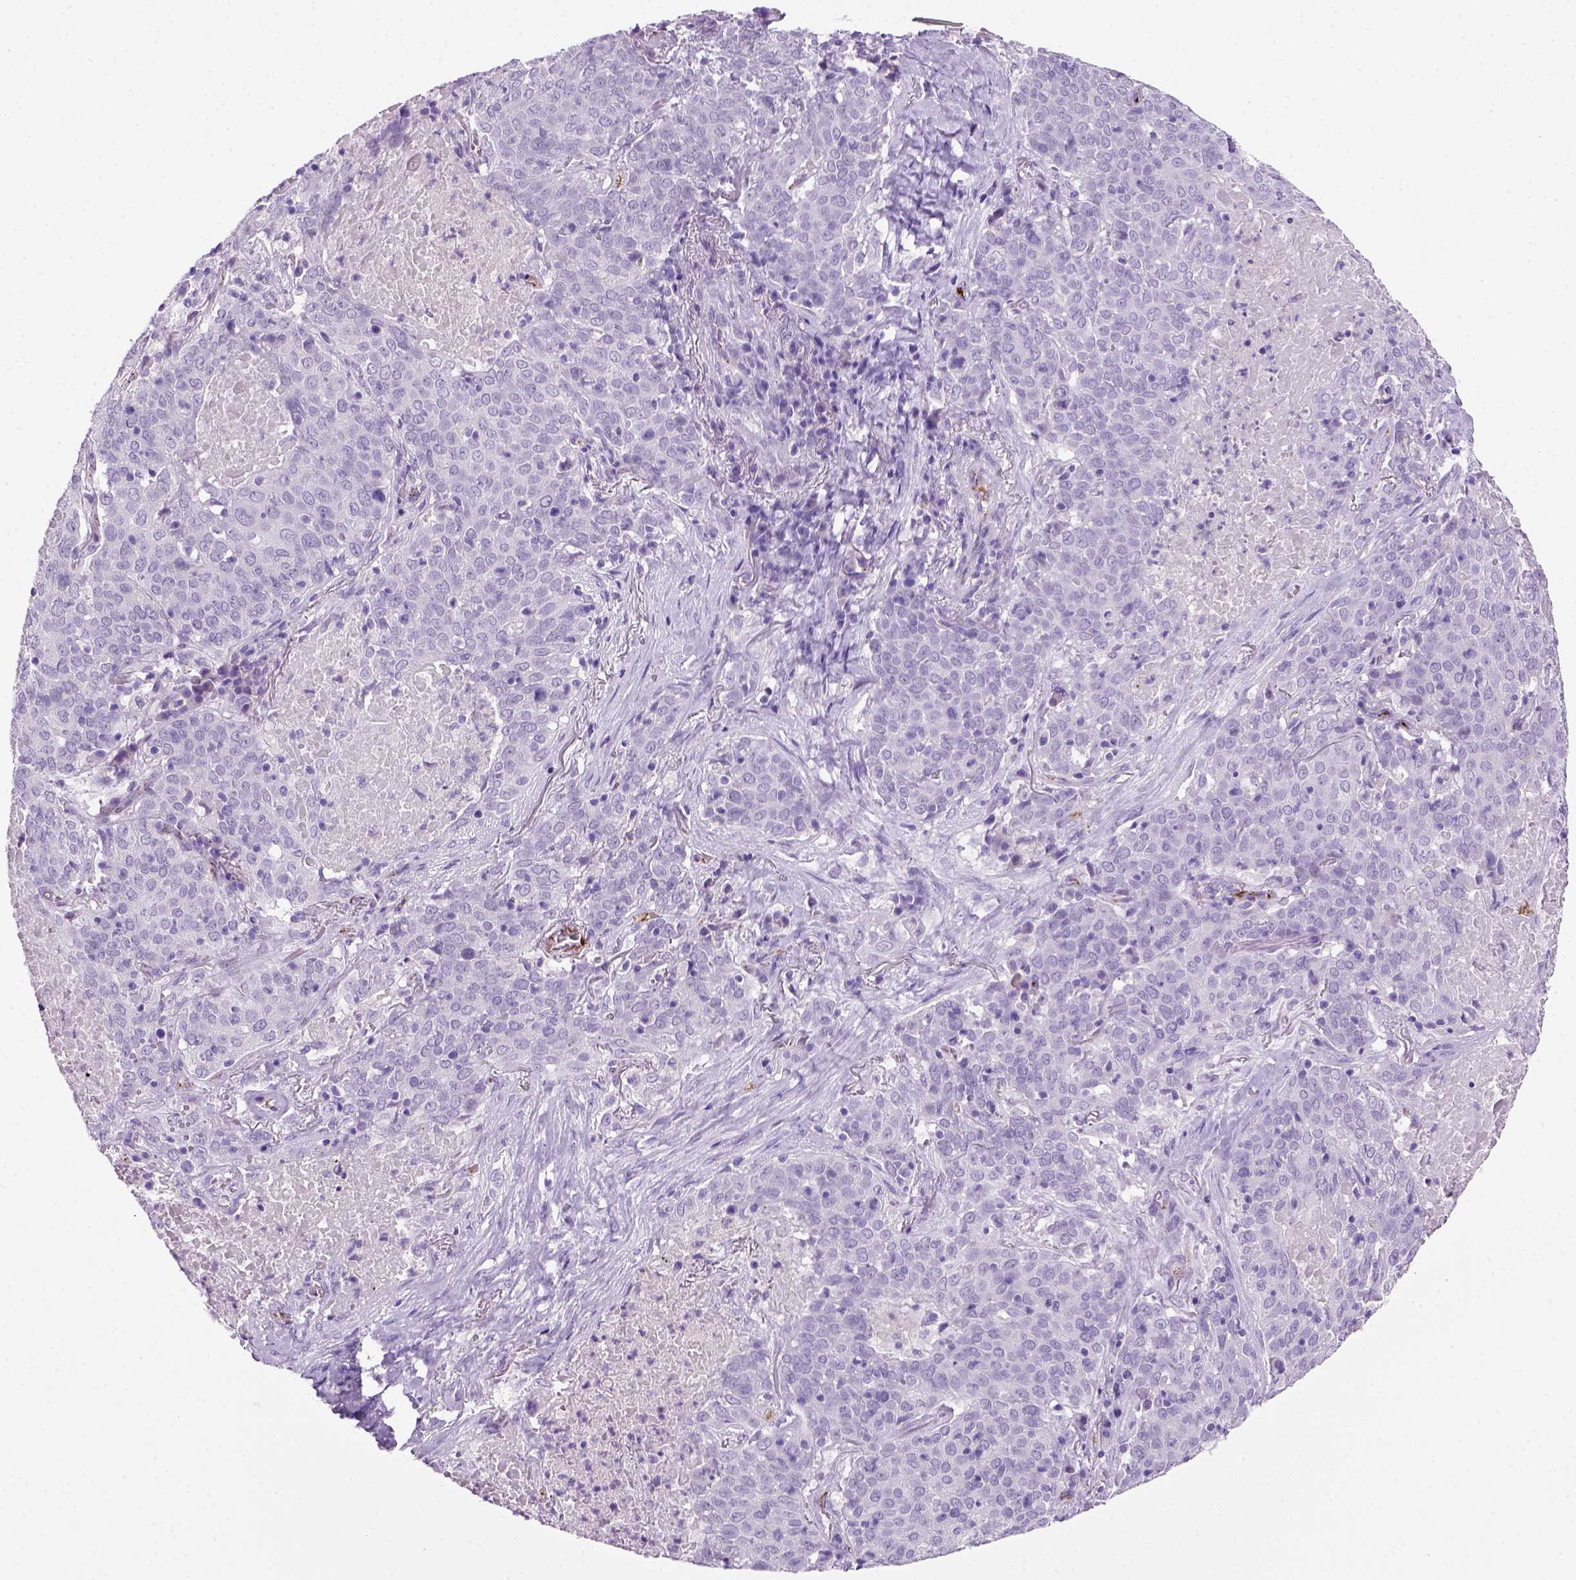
{"staining": {"intensity": "negative", "quantity": "none", "location": "none"}, "tissue": "lung cancer", "cell_type": "Tumor cells", "image_type": "cancer", "snomed": [{"axis": "morphology", "description": "Squamous cell carcinoma, NOS"}, {"axis": "topography", "description": "Lung"}], "caption": "High power microscopy photomicrograph of an IHC histopathology image of lung cancer (squamous cell carcinoma), revealing no significant positivity in tumor cells.", "gene": "VWF", "patient": {"sex": "male", "age": 82}}